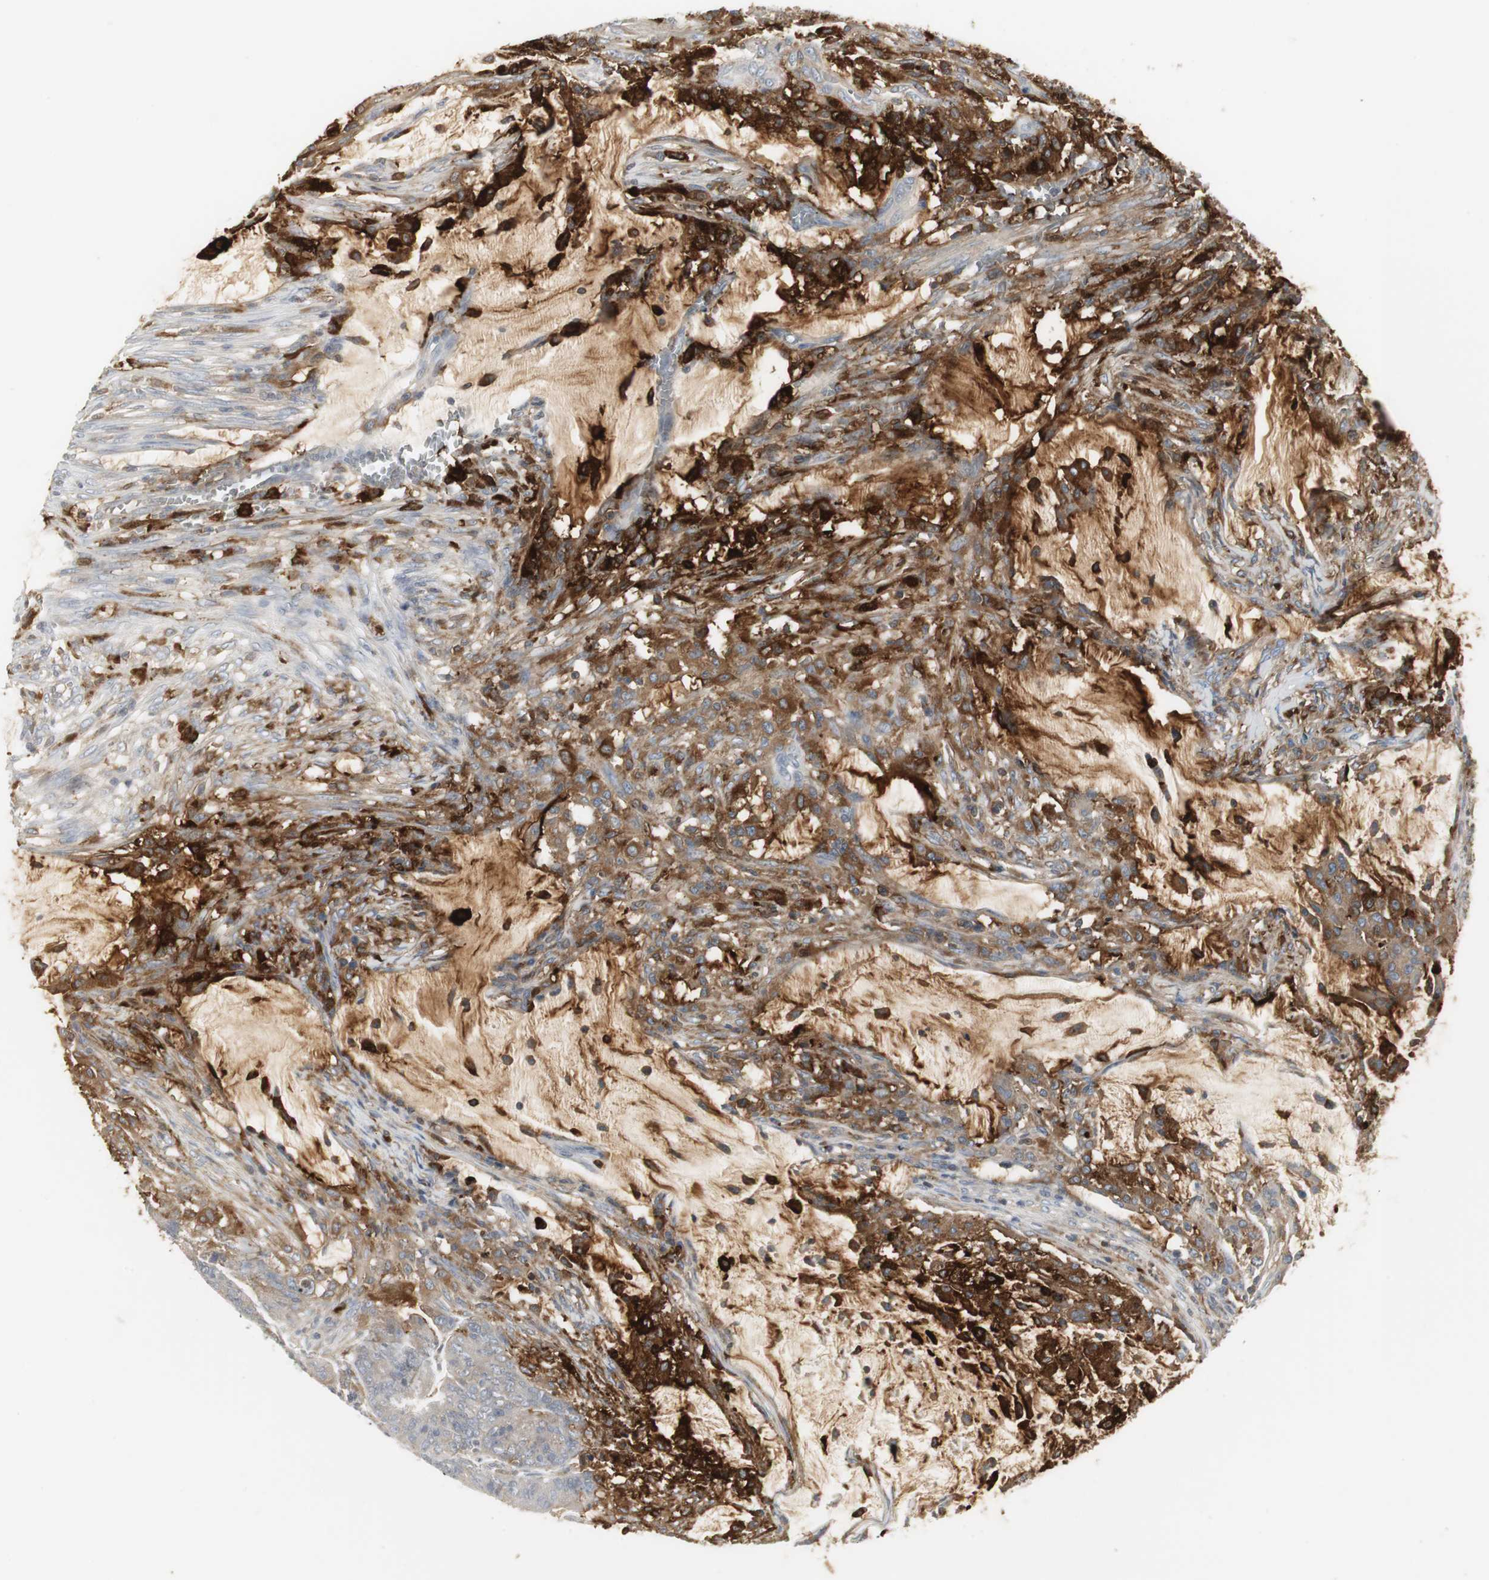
{"staining": {"intensity": "strong", "quantity": "25%-75%", "location": "cytoplasmic/membranous"}, "tissue": "colorectal cancer", "cell_type": "Tumor cells", "image_type": "cancer", "snomed": [{"axis": "morphology", "description": "Adenocarcinoma, NOS"}, {"axis": "topography", "description": "Colon"}], "caption": "Colorectal cancer (adenocarcinoma) stained for a protein displays strong cytoplasmic/membranous positivity in tumor cells.", "gene": "PI15", "patient": {"sex": "male", "age": 45}}